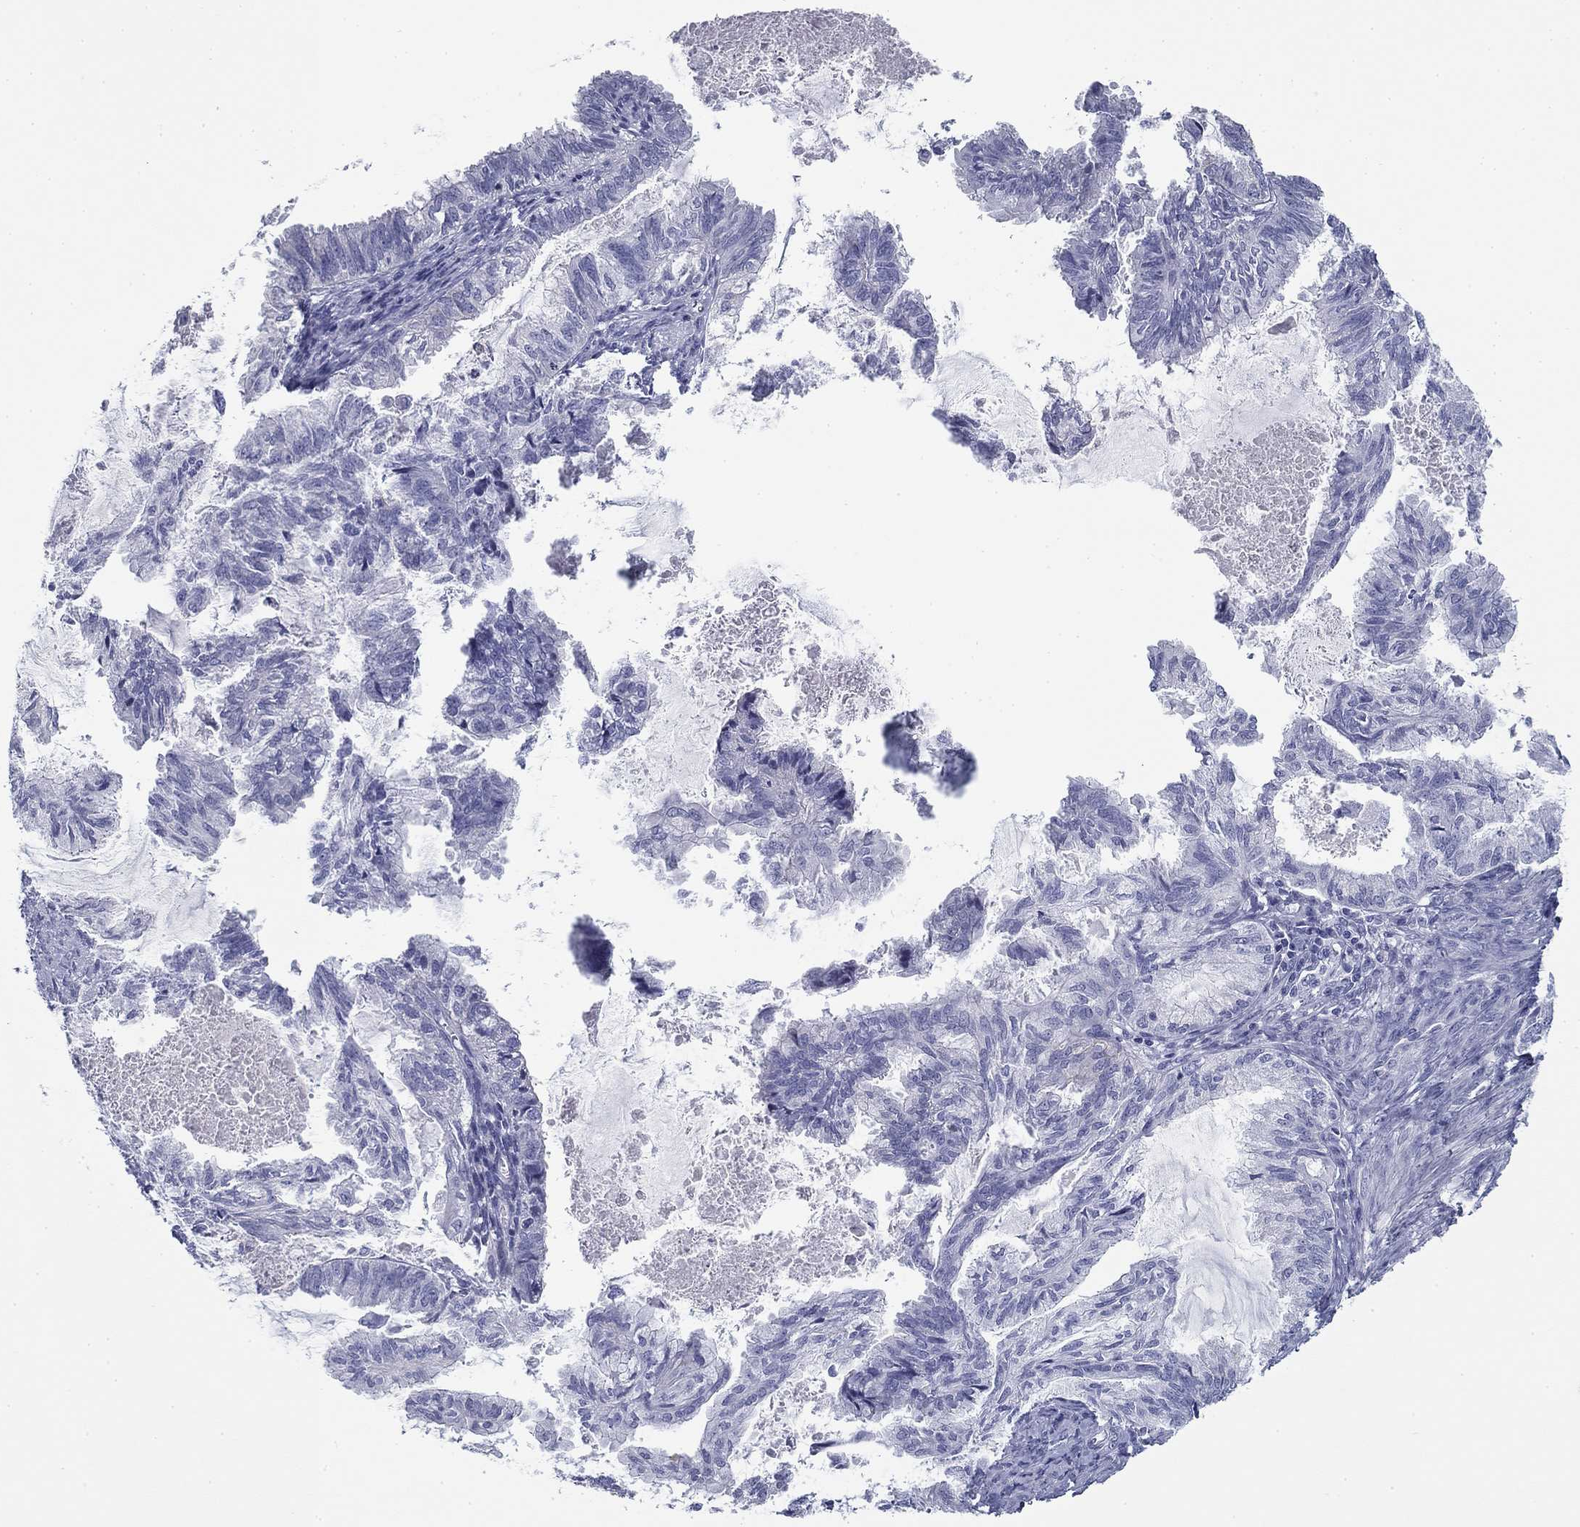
{"staining": {"intensity": "negative", "quantity": "none", "location": "none"}, "tissue": "endometrial cancer", "cell_type": "Tumor cells", "image_type": "cancer", "snomed": [{"axis": "morphology", "description": "Adenocarcinoma, NOS"}, {"axis": "topography", "description": "Endometrium"}], "caption": "Endometrial adenocarcinoma was stained to show a protein in brown. There is no significant staining in tumor cells.", "gene": "ZP2", "patient": {"sex": "female", "age": 86}}